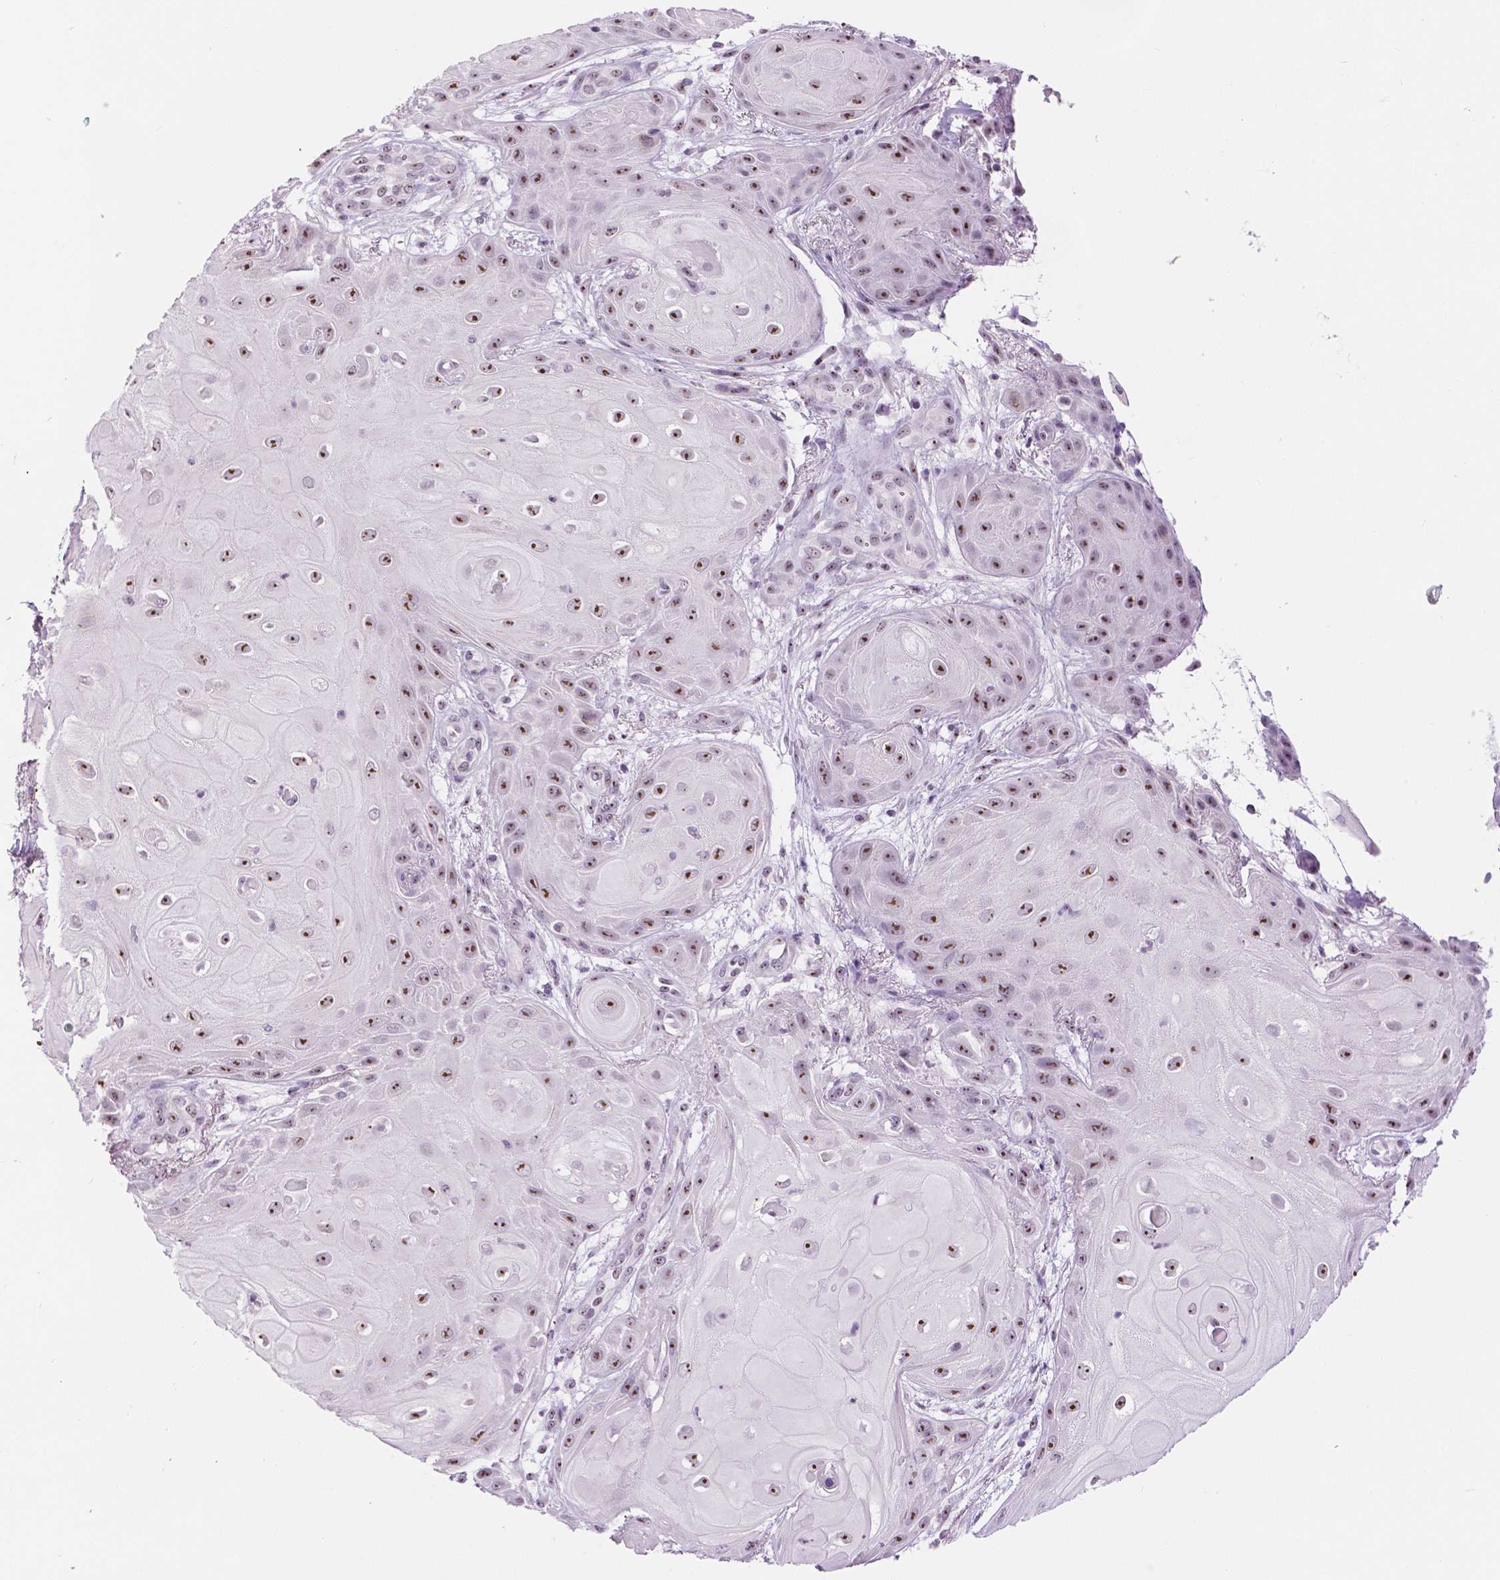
{"staining": {"intensity": "moderate", "quantity": ">75%", "location": "nuclear"}, "tissue": "skin cancer", "cell_type": "Tumor cells", "image_type": "cancer", "snomed": [{"axis": "morphology", "description": "Squamous cell carcinoma, NOS"}, {"axis": "topography", "description": "Skin"}], "caption": "A micrograph of human skin squamous cell carcinoma stained for a protein exhibits moderate nuclear brown staining in tumor cells.", "gene": "NHP2", "patient": {"sex": "male", "age": 62}}